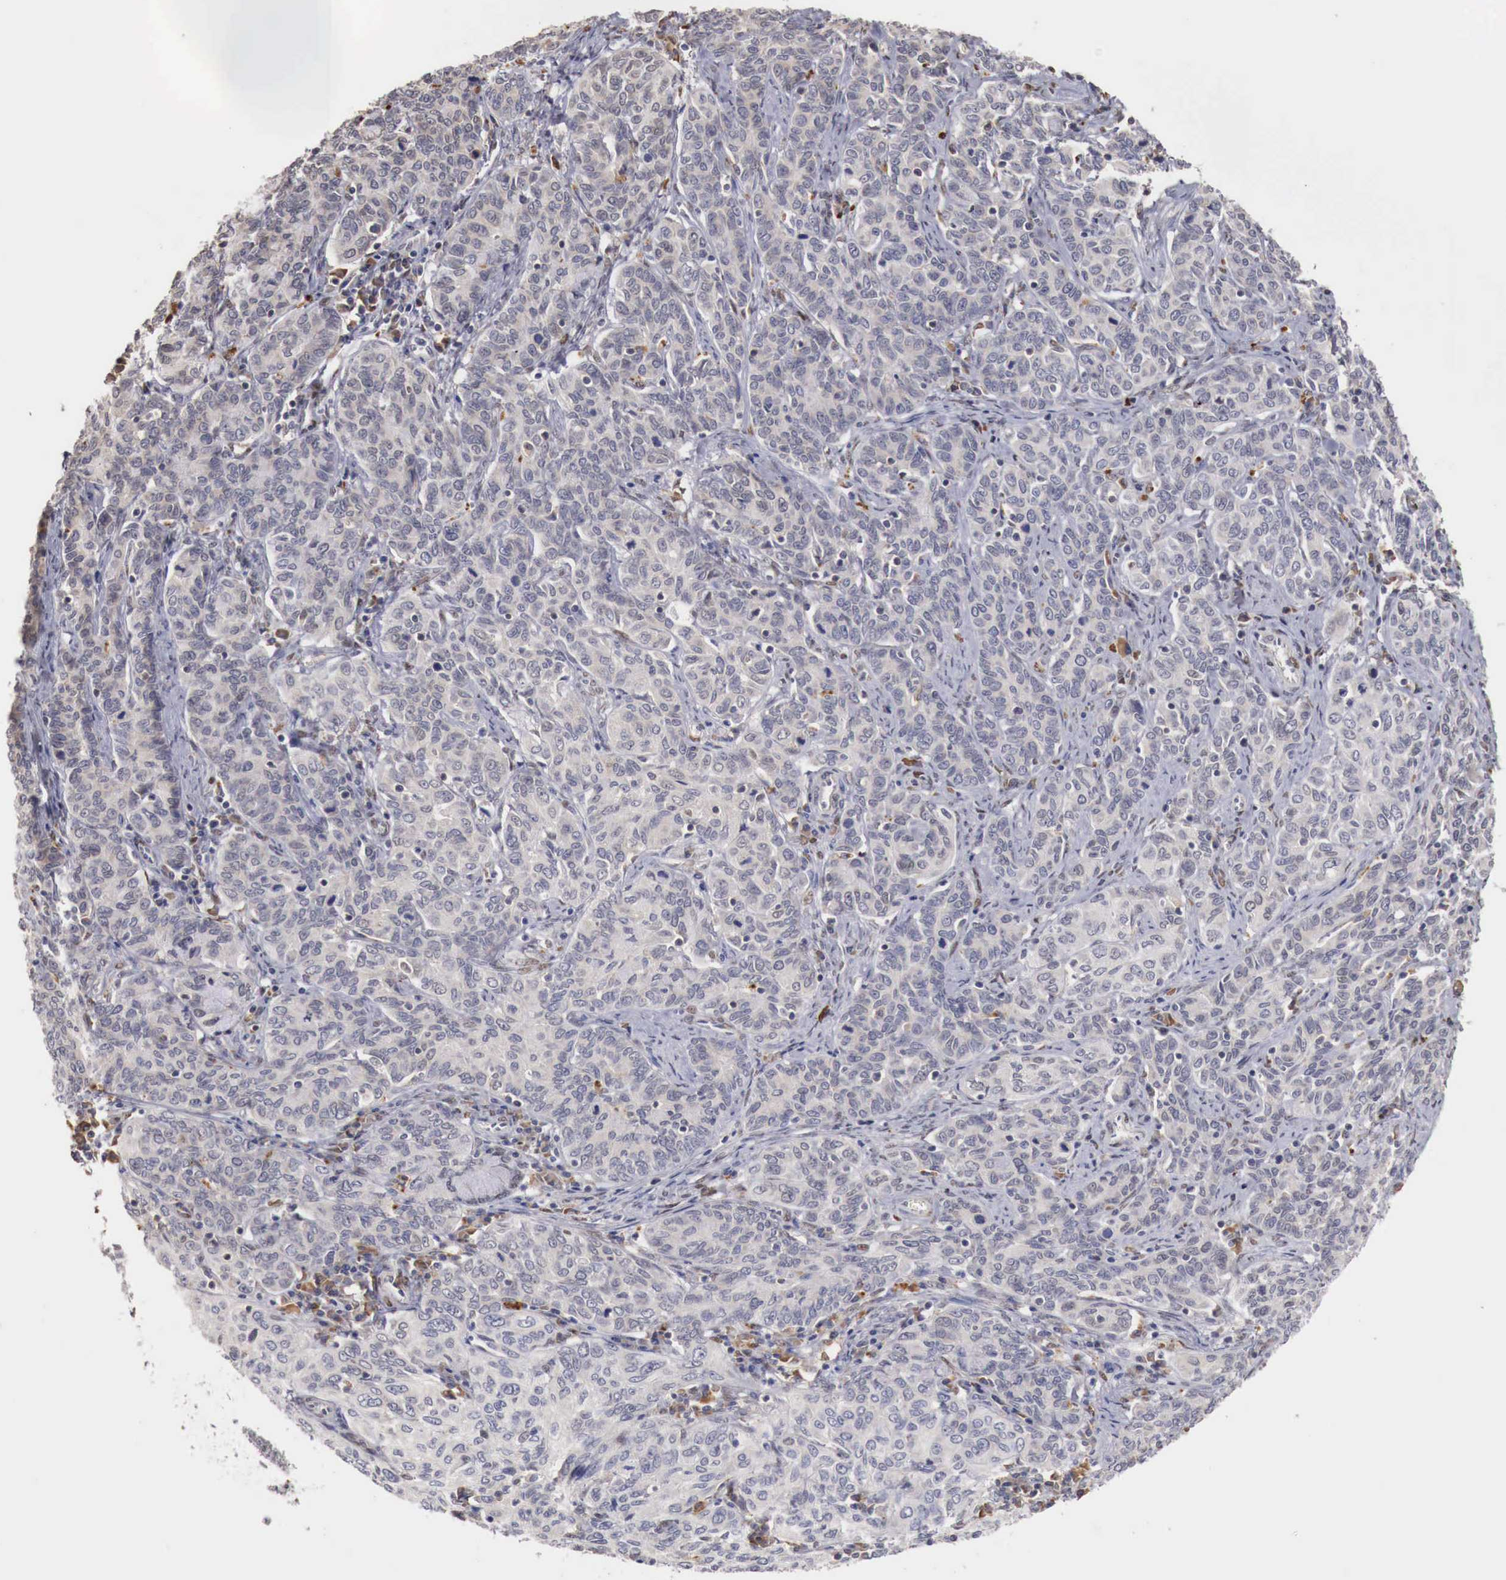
{"staining": {"intensity": "negative", "quantity": "none", "location": "none"}, "tissue": "cervical cancer", "cell_type": "Tumor cells", "image_type": "cancer", "snomed": [{"axis": "morphology", "description": "Squamous cell carcinoma, NOS"}, {"axis": "topography", "description": "Cervix"}], "caption": "Immunohistochemistry of human cervical cancer exhibits no positivity in tumor cells.", "gene": "KHDRBS2", "patient": {"sex": "female", "age": 38}}